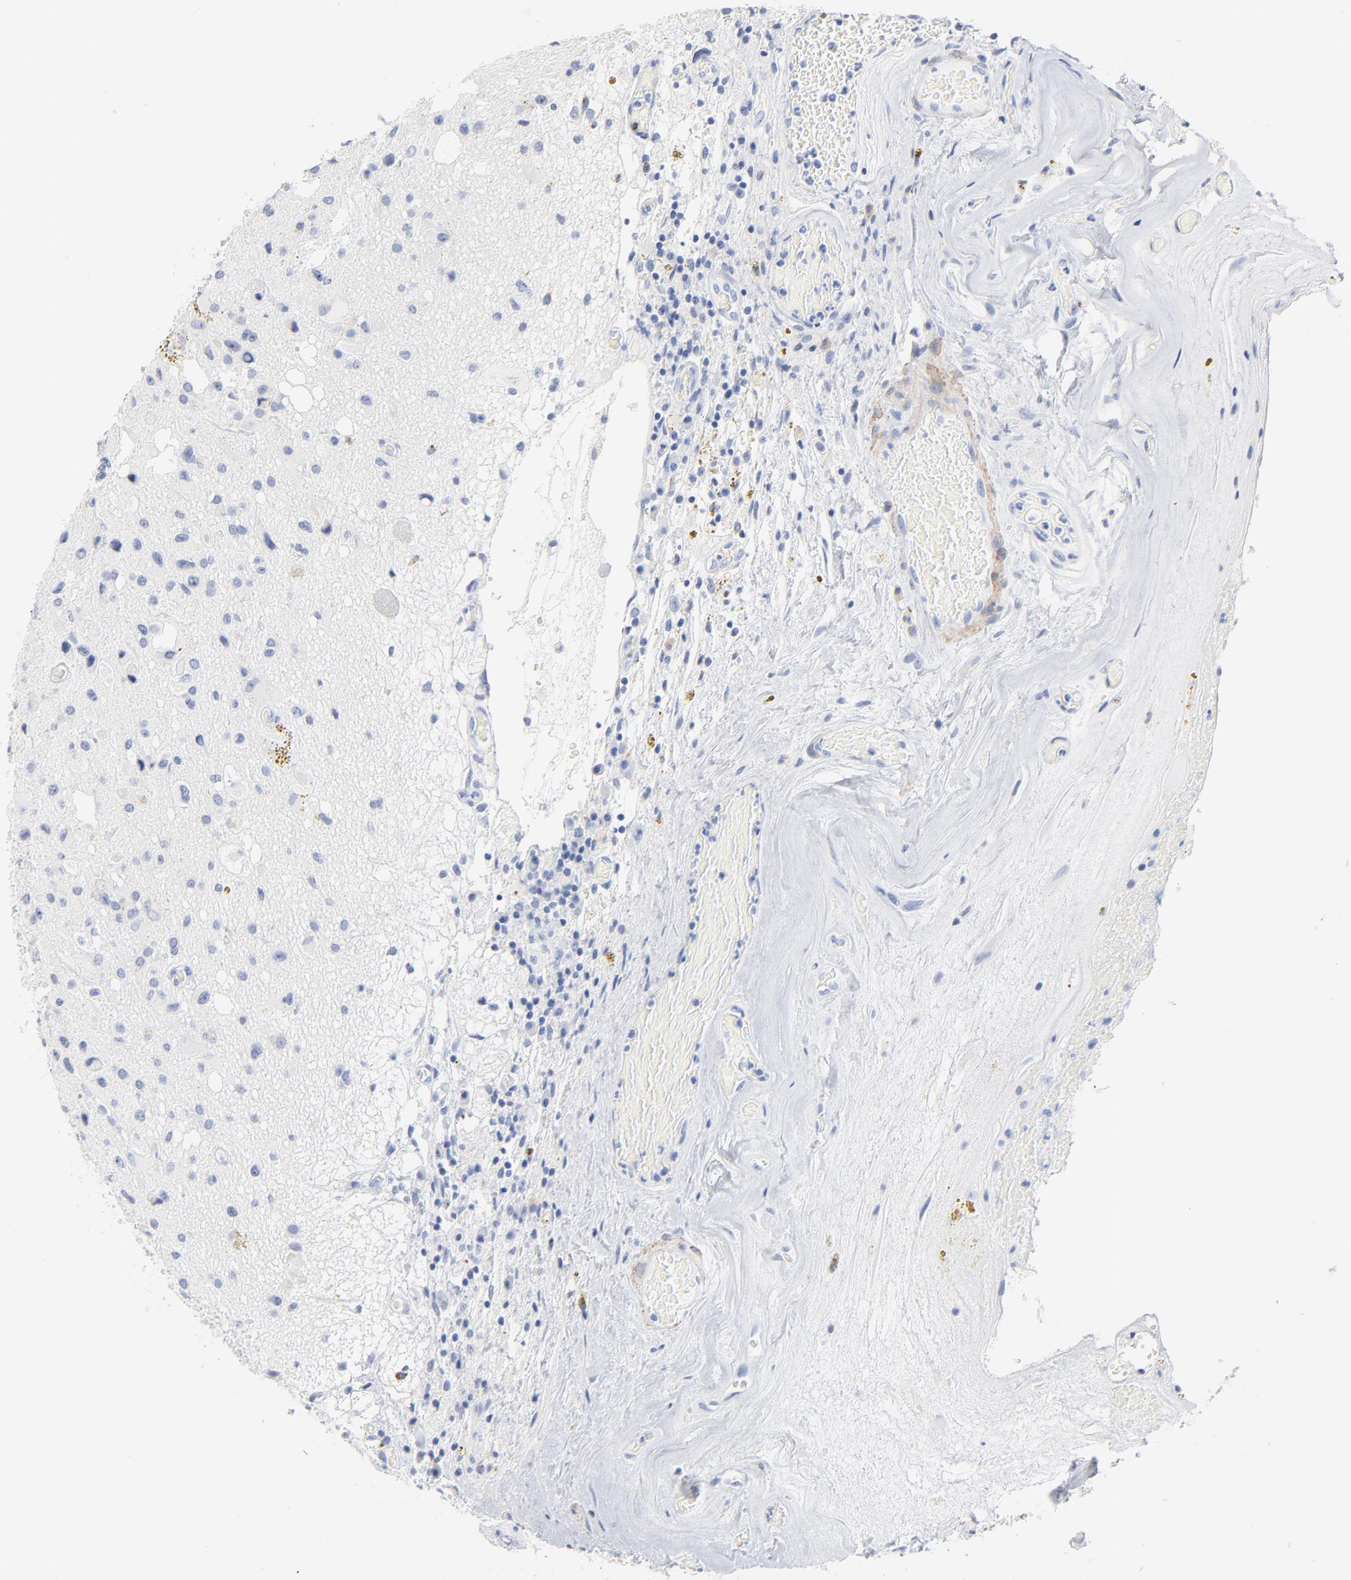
{"staining": {"intensity": "negative", "quantity": "none", "location": "none"}, "tissue": "glioma", "cell_type": "Tumor cells", "image_type": "cancer", "snomed": [{"axis": "morphology", "description": "Glioma, malignant, Low grade"}, {"axis": "topography", "description": "Brain"}], "caption": "This is an immunohistochemistry image of glioma. There is no positivity in tumor cells.", "gene": "AGTR1", "patient": {"sex": "male", "age": 58}}